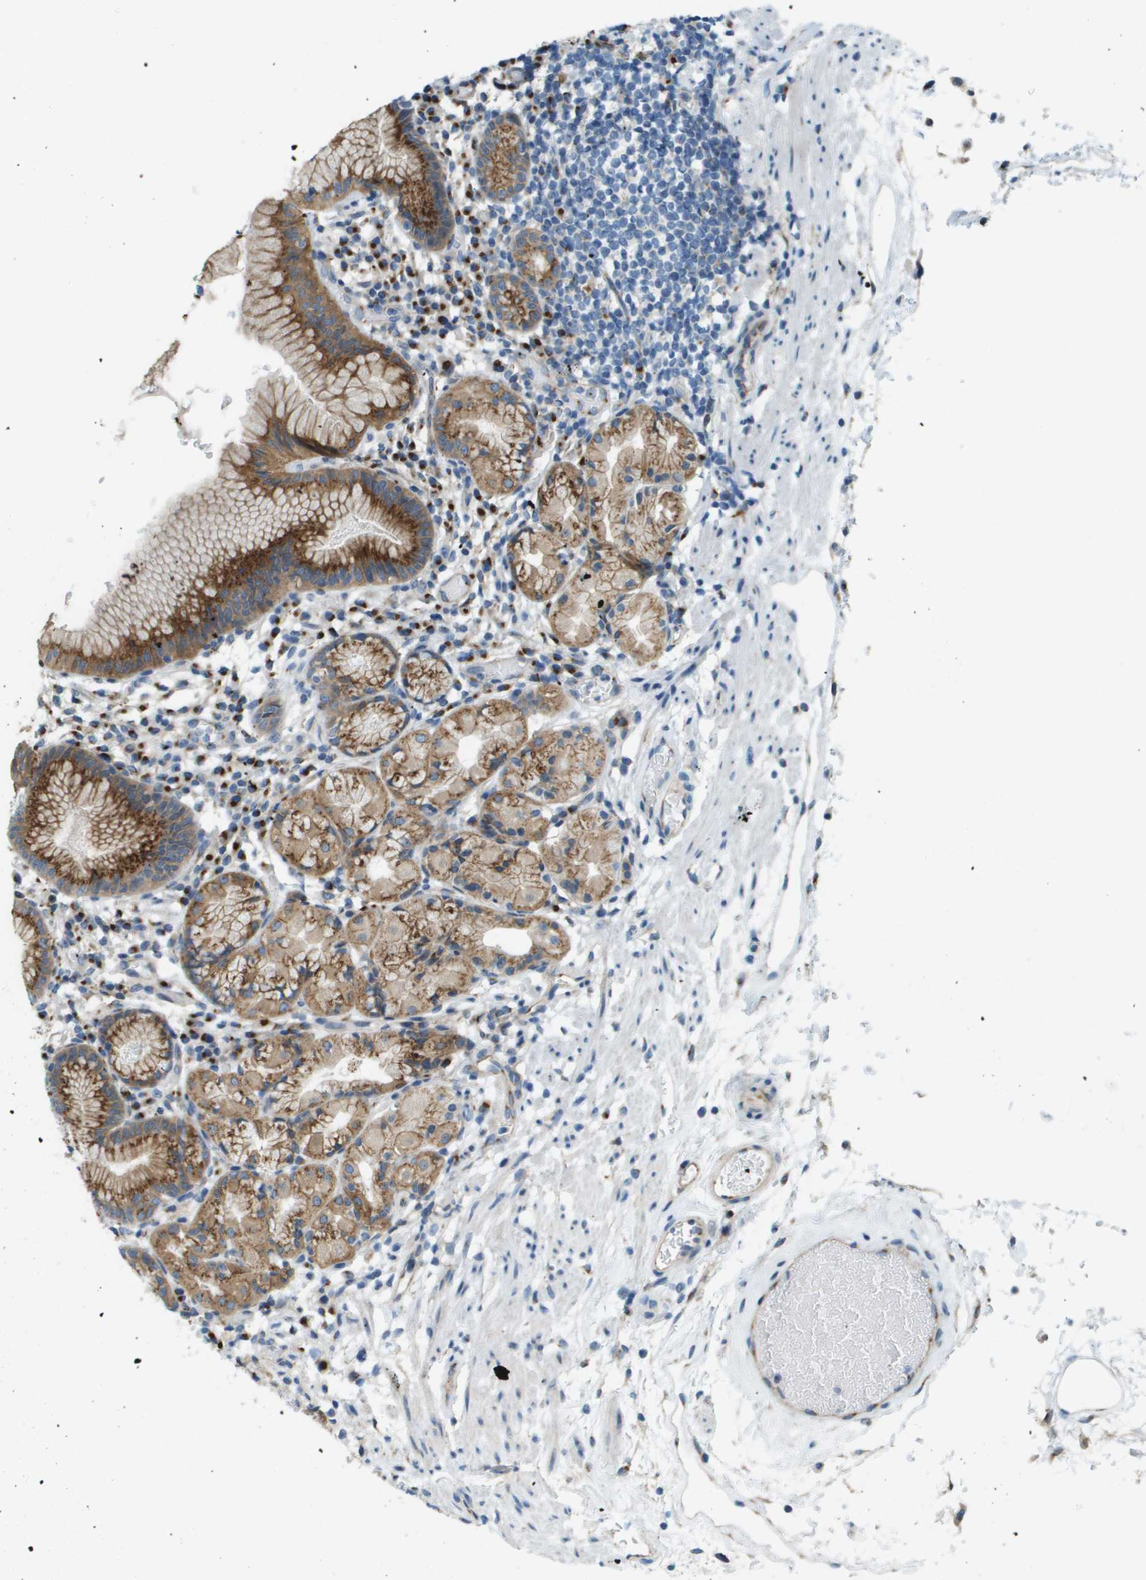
{"staining": {"intensity": "moderate", "quantity": ">75%", "location": "cytoplasmic/membranous"}, "tissue": "stomach", "cell_type": "Glandular cells", "image_type": "normal", "snomed": [{"axis": "morphology", "description": "Normal tissue, NOS"}, {"axis": "topography", "description": "Stomach"}, {"axis": "topography", "description": "Stomach, lower"}], "caption": "A histopathology image showing moderate cytoplasmic/membranous positivity in about >75% of glandular cells in normal stomach, as visualized by brown immunohistochemical staining.", "gene": "ACBD3", "patient": {"sex": "female", "age": 75}}